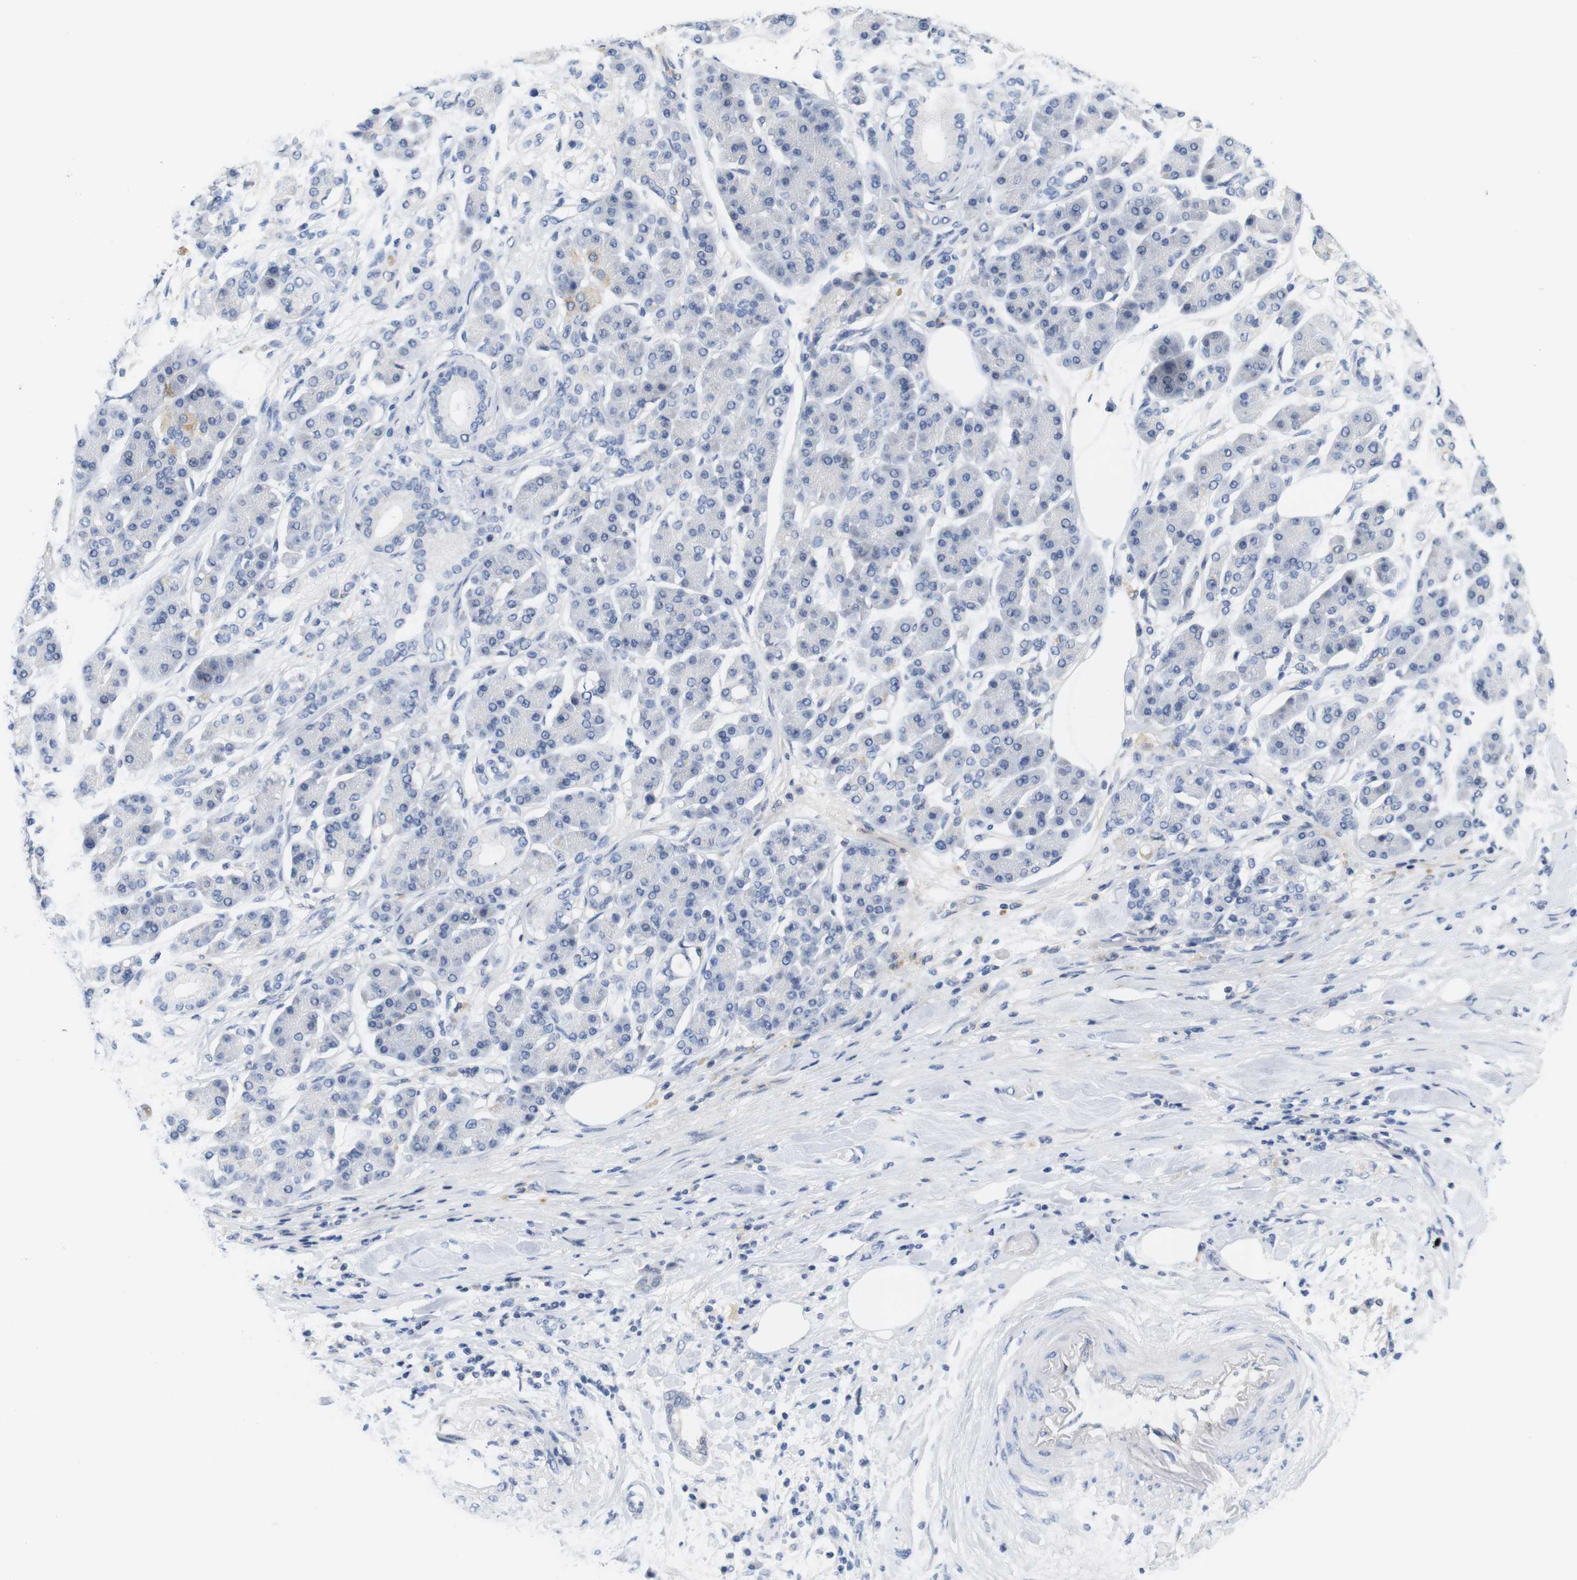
{"staining": {"intensity": "negative", "quantity": "none", "location": "none"}, "tissue": "pancreatic cancer", "cell_type": "Tumor cells", "image_type": "cancer", "snomed": [{"axis": "morphology", "description": "Adenocarcinoma, NOS"}, {"axis": "morphology", "description": "Adenocarcinoma, metastatic, NOS"}, {"axis": "topography", "description": "Lymph node"}, {"axis": "topography", "description": "Pancreas"}, {"axis": "topography", "description": "Duodenum"}], "caption": "This is an immunohistochemistry (IHC) histopathology image of human pancreatic cancer (metastatic adenocarcinoma). There is no positivity in tumor cells.", "gene": "OTOF", "patient": {"sex": "female", "age": 64}}